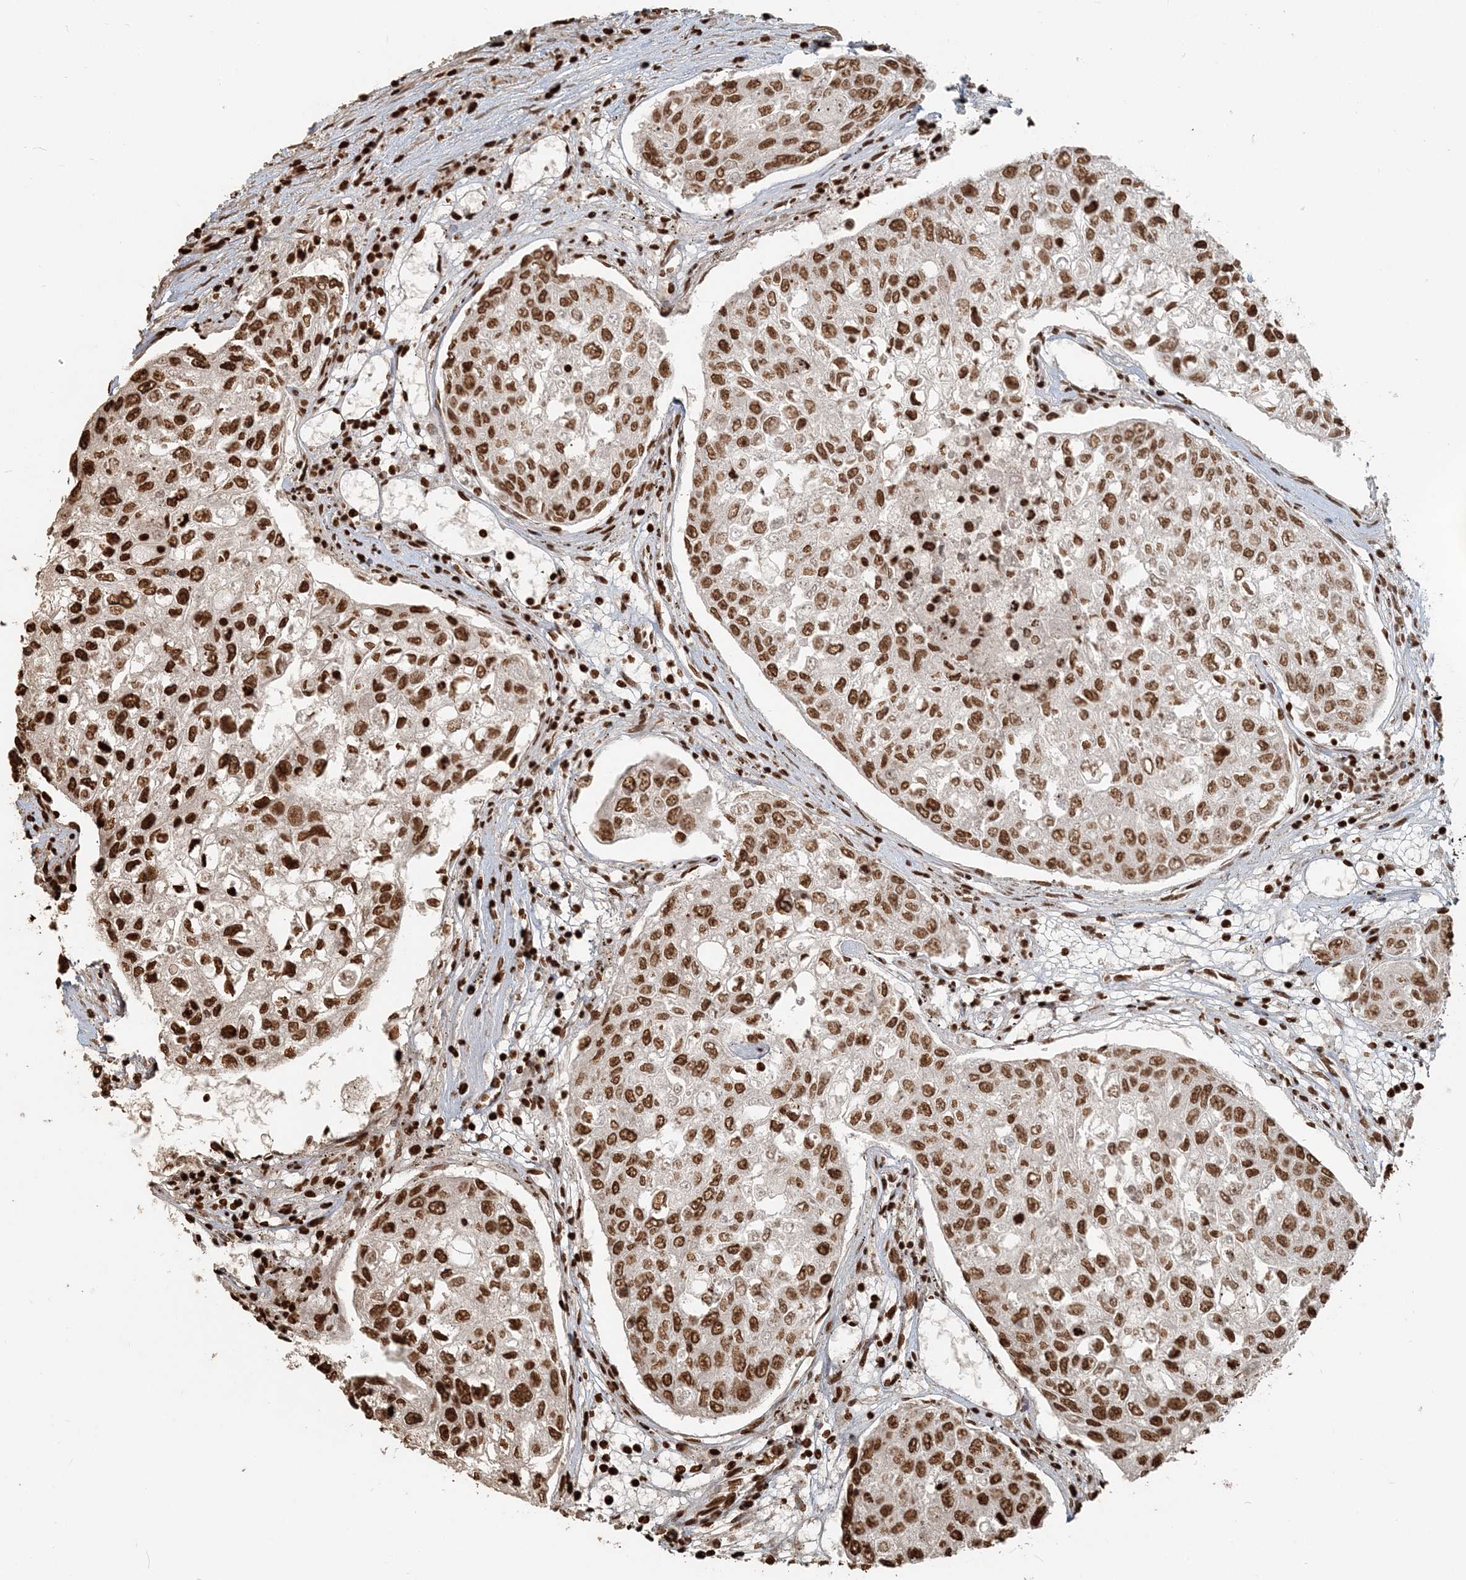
{"staining": {"intensity": "strong", "quantity": ">75%", "location": "nuclear"}, "tissue": "urothelial cancer", "cell_type": "Tumor cells", "image_type": "cancer", "snomed": [{"axis": "morphology", "description": "Urothelial carcinoma, High grade"}, {"axis": "topography", "description": "Lymph node"}, {"axis": "topography", "description": "Urinary bladder"}], "caption": "Protein expression analysis of urothelial carcinoma (high-grade) displays strong nuclear expression in approximately >75% of tumor cells. (DAB (3,3'-diaminobenzidine) IHC with brightfield microscopy, high magnification).", "gene": "H3-3B", "patient": {"sex": "male", "age": 51}}